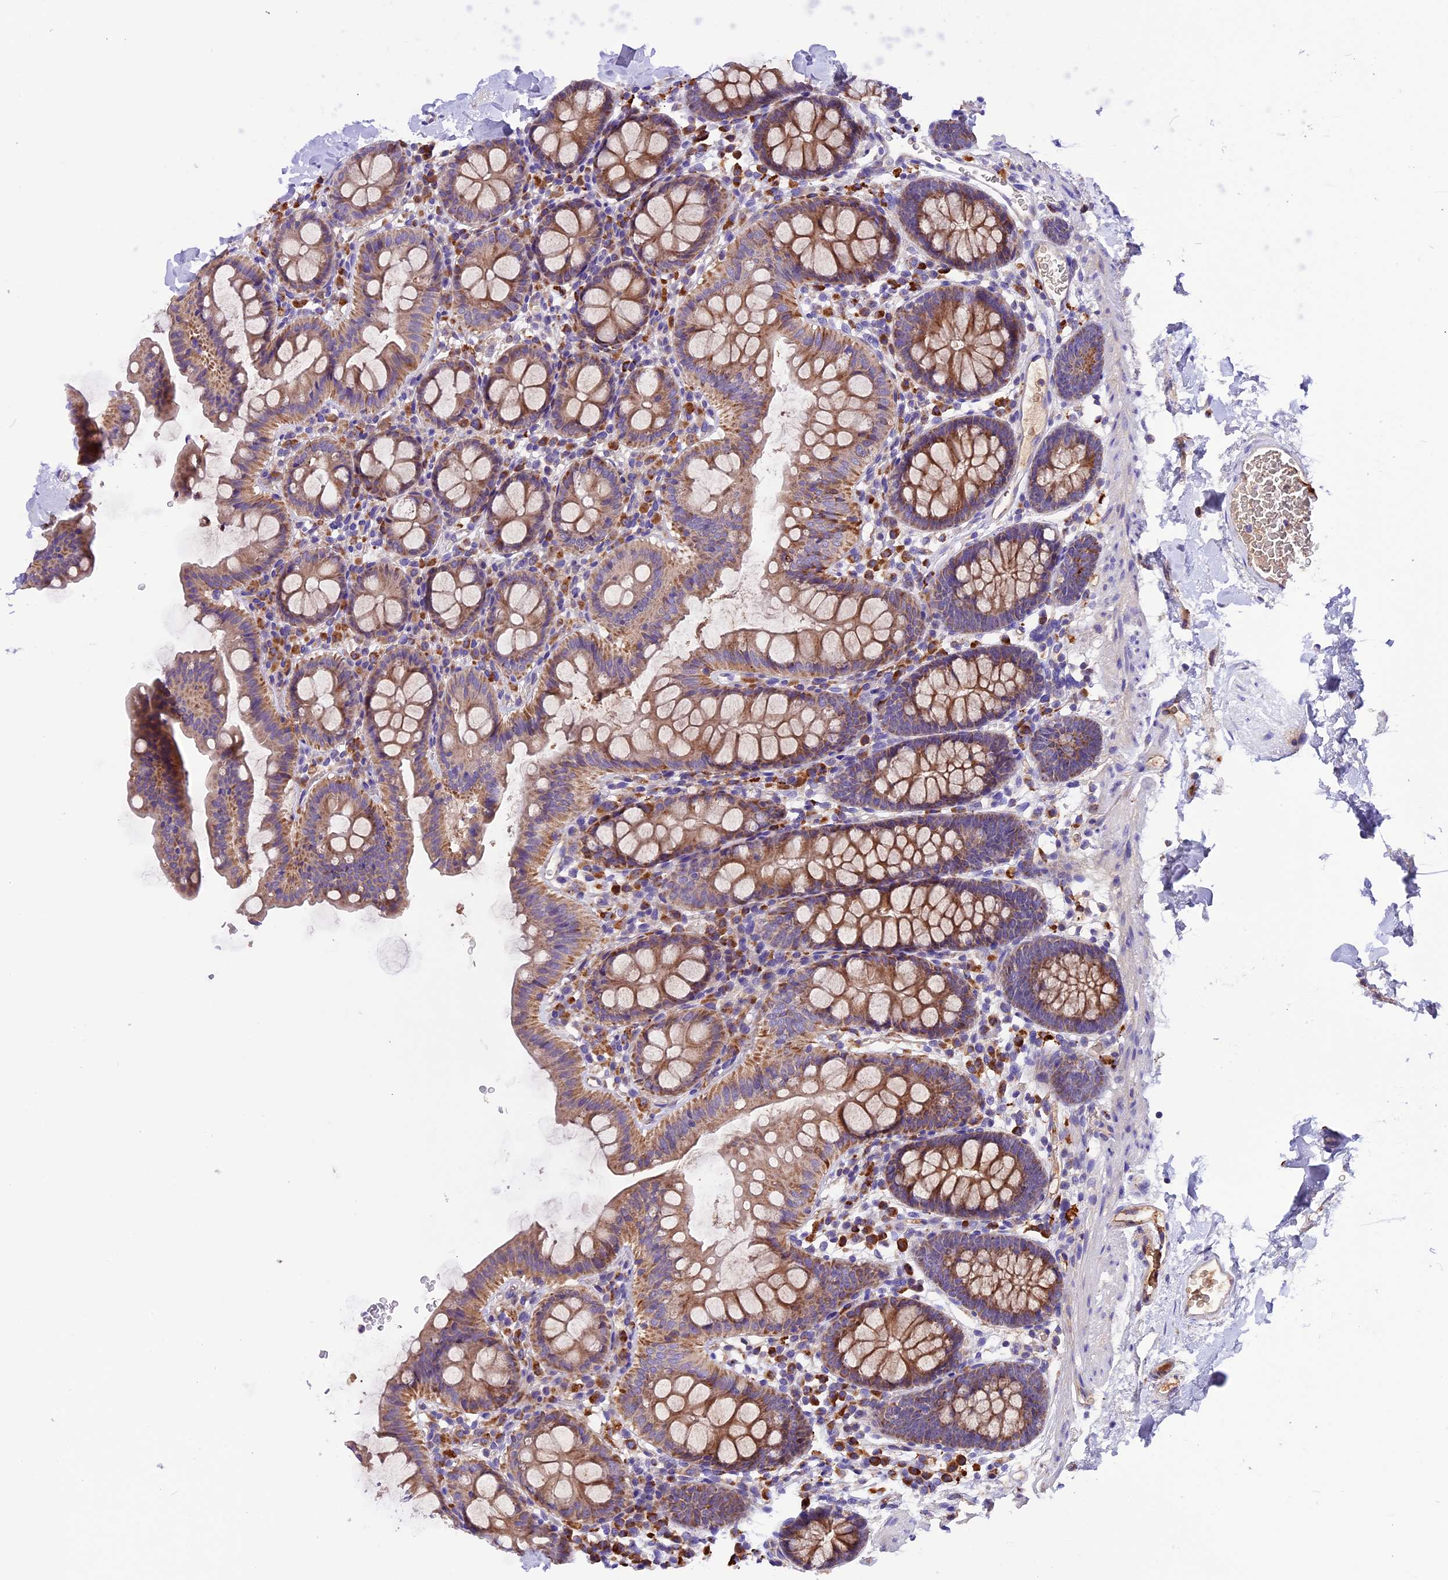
{"staining": {"intensity": "weak", "quantity": "<25%", "location": "cytoplasmic/membranous"}, "tissue": "colon", "cell_type": "Endothelial cells", "image_type": "normal", "snomed": [{"axis": "morphology", "description": "Normal tissue, NOS"}, {"axis": "topography", "description": "Colon"}], "caption": "IHC of benign human colon reveals no positivity in endothelial cells. (DAB IHC visualized using brightfield microscopy, high magnification).", "gene": "METTL22", "patient": {"sex": "male", "age": 75}}